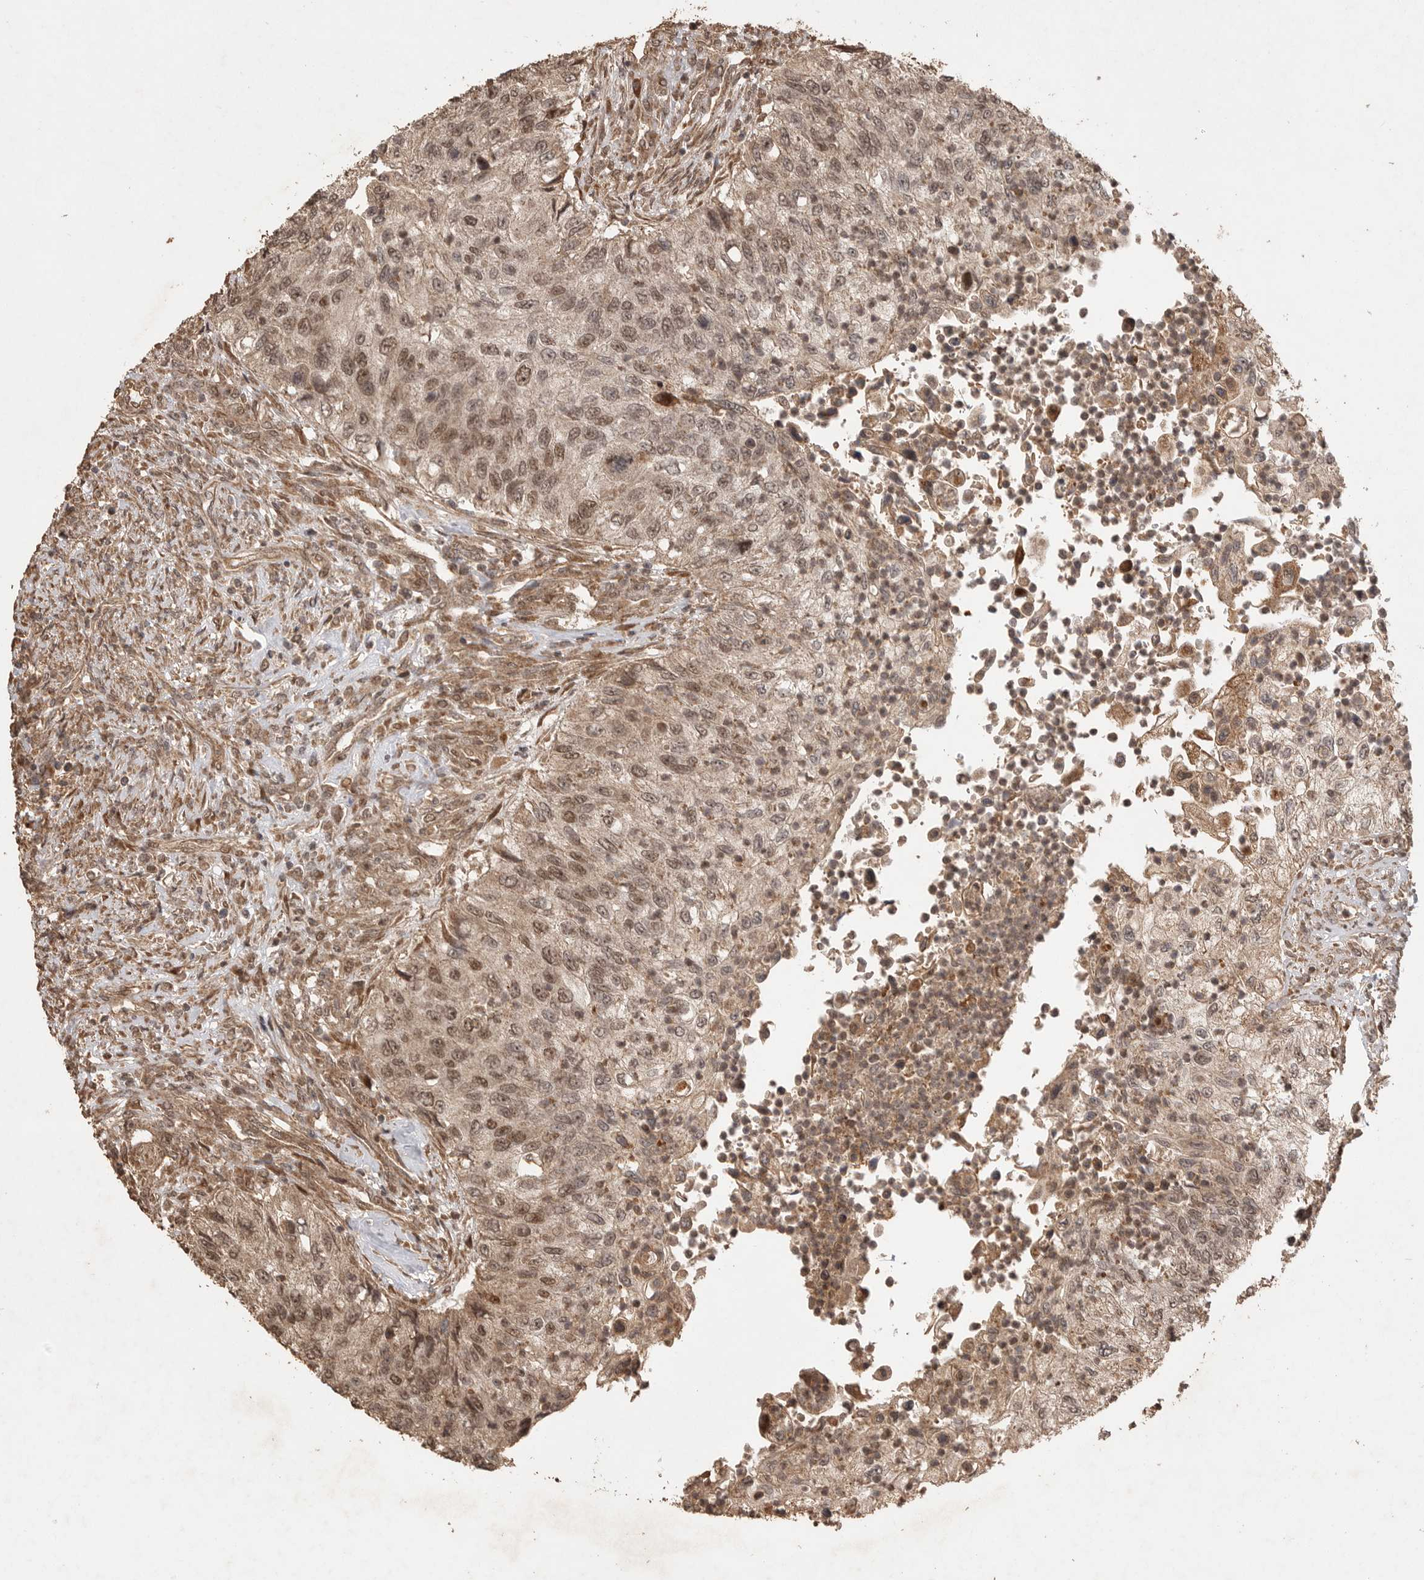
{"staining": {"intensity": "moderate", "quantity": ">75%", "location": "cytoplasmic/membranous,nuclear"}, "tissue": "urothelial cancer", "cell_type": "Tumor cells", "image_type": "cancer", "snomed": [{"axis": "morphology", "description": "Urothelial carcinoma, High grade"}, {"axis": "topography", "description": "Urinary bladder"}], "caption": "Brown immunohistochemical staining in high-grade urothelial carcinoma shows moderate cytoplasmic/membranous and nuclear staining in about >75% of tumor cells.", "gene": "BOC", "patient": {"sex": "female", "age": 60}}